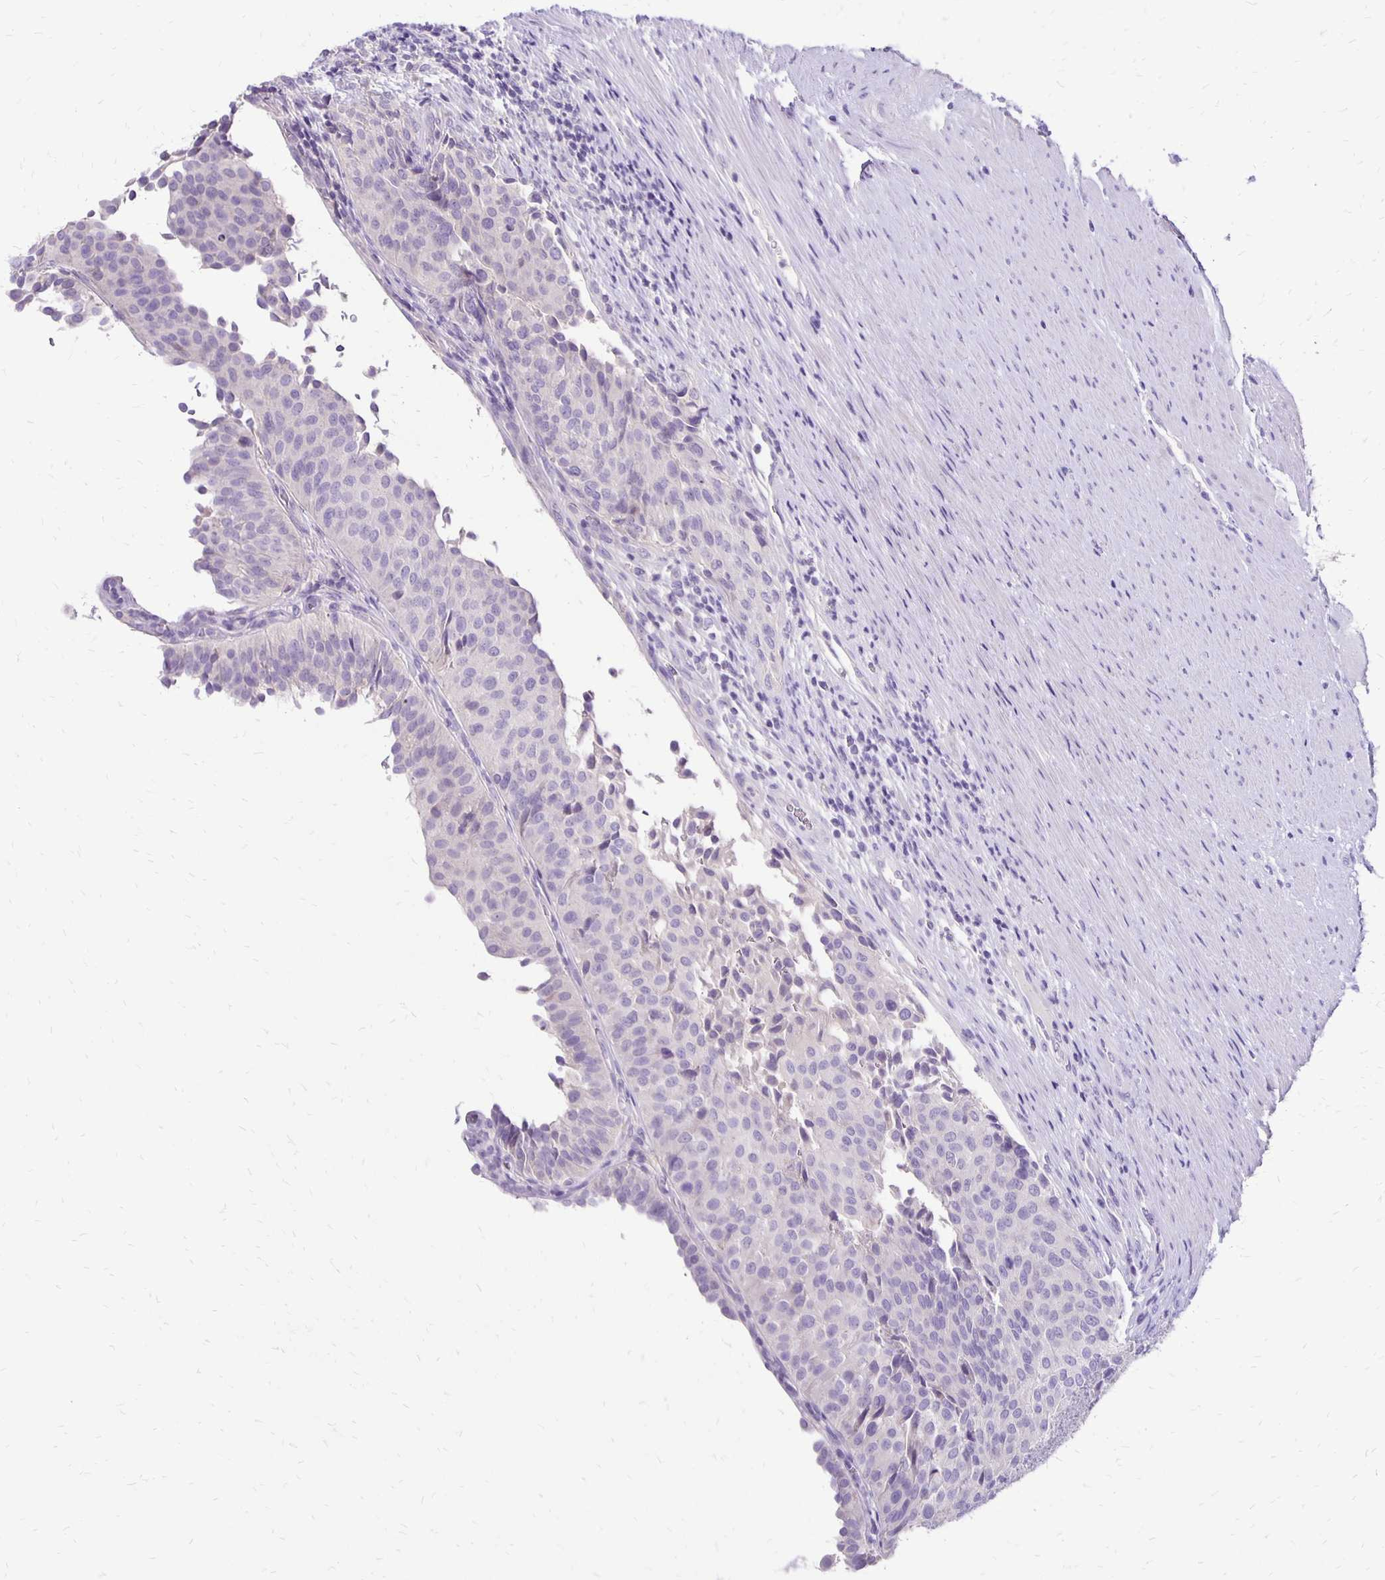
{"staining": {"intensity": "negative", "quantity": "none", "location": "none"}, "tissue": "urinary bladder", "cell_type": "Urothelial cells", "image_type": "normal", "snomed": [{"axis": "morphology", "description": "Normal tissue, NOS"}, {"axis": "topography", "description": "Urinary bladder"}, {"axis": "topography", "description": "Prostate"}], "caption": "This is an IHC image of unremarkable human urinary bladder. There is no expression in urothelial cells.", "gene": "ANKRD45", "patient": {"sex": "male", "age": 77}}